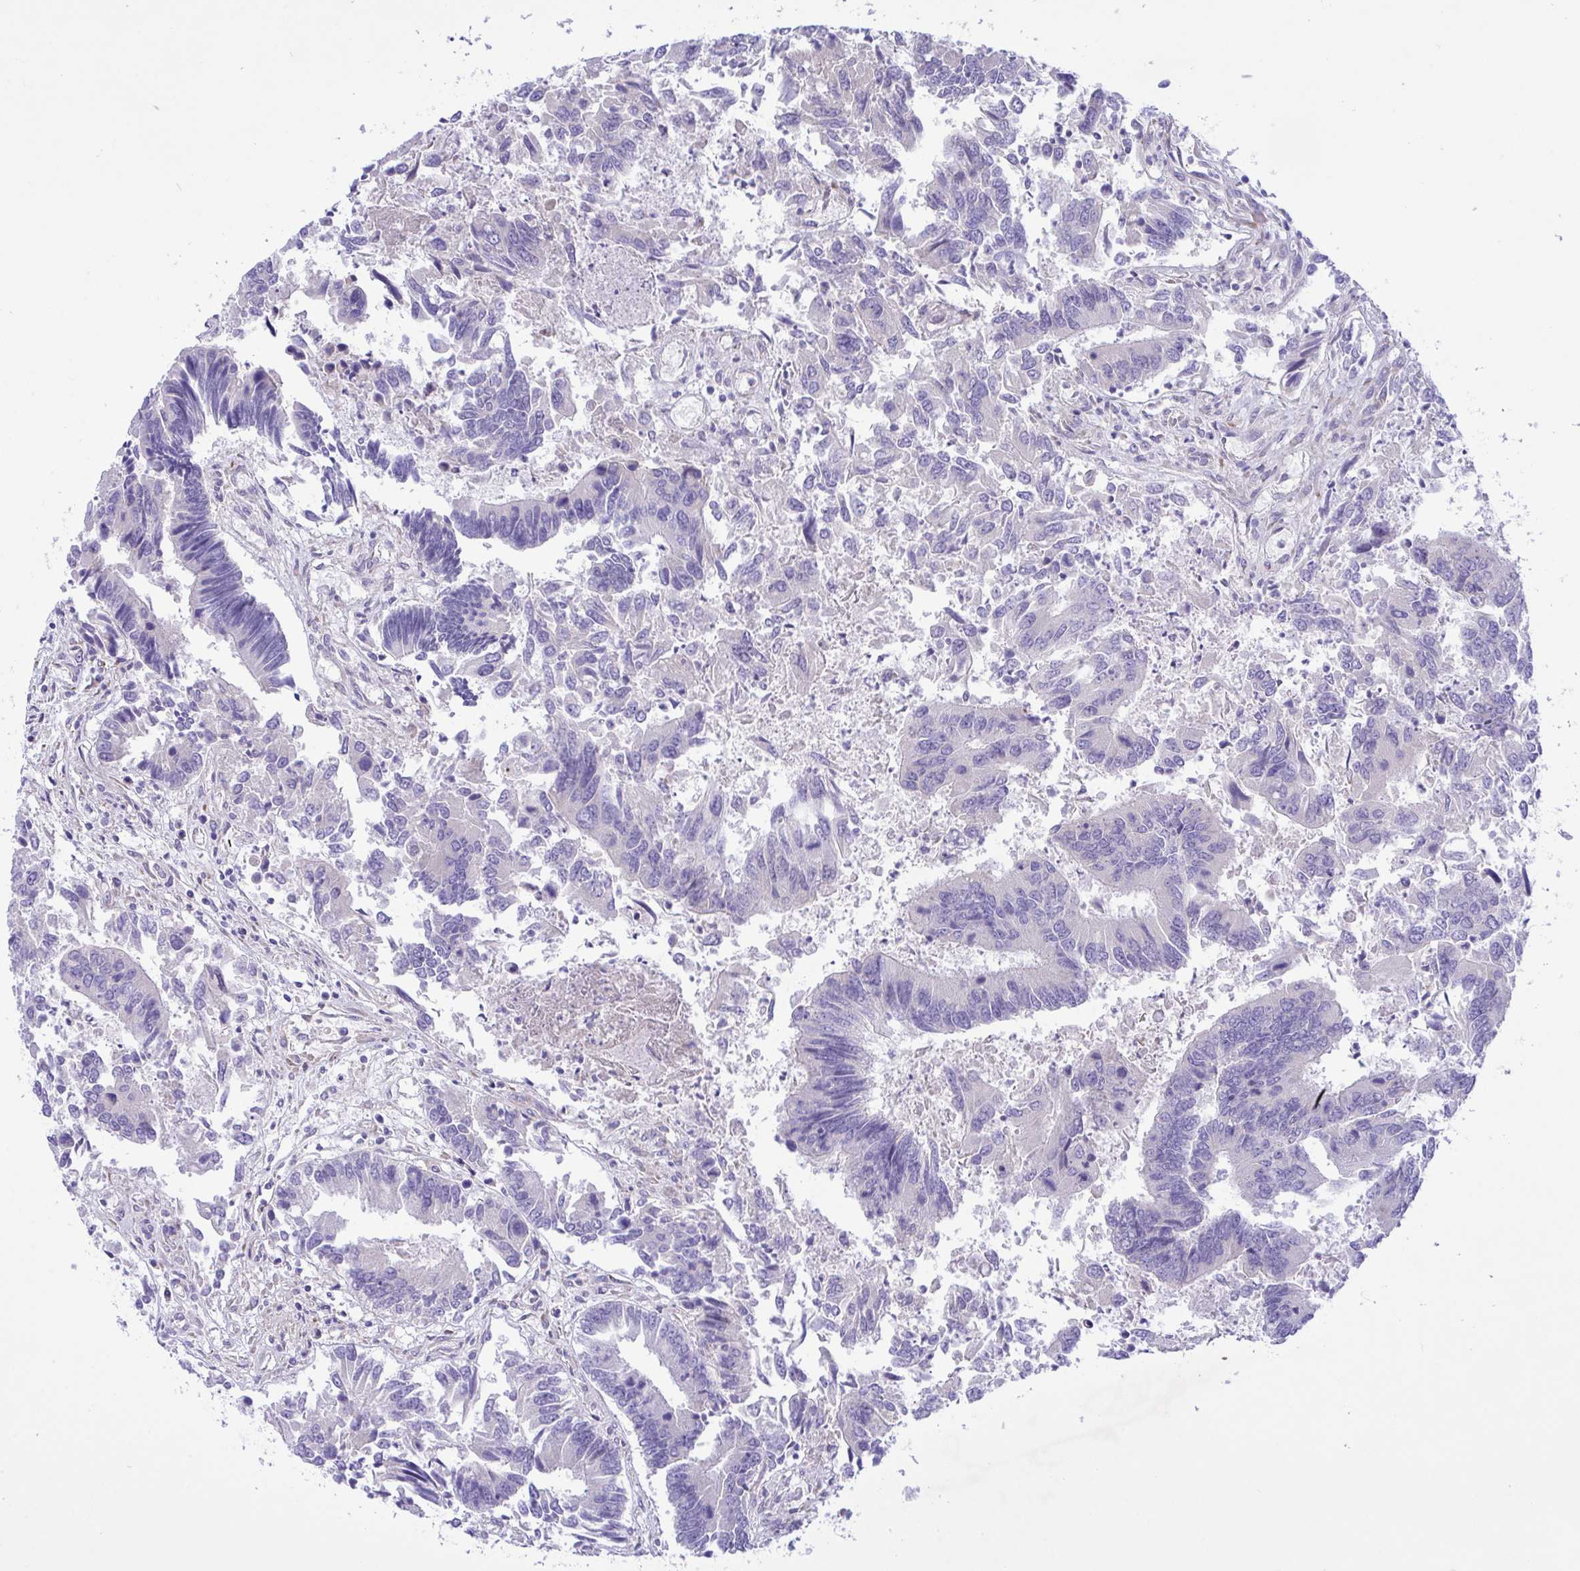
{"staining": {"intensity": "negative", "quantity": "none", "location": "none"}, "tissue": "colorectal cancer", "cell_type": "Tumor cells", "image_type": "cancer", "snomed": [{"axis": "morphology", "description": "Adenocarcinoma, NOS"}, {"axis": "topography", "description": "Colon"}], "caption": "High magnification brightfield microscopy of adenocarcinoma (colorectal) stained with DAB (brown) and counterstained with hematoxylin (blue): tumor cells show no significant staining.", "gene": "FAM86B1", "patient": {"sex": "female", "age": 67}}